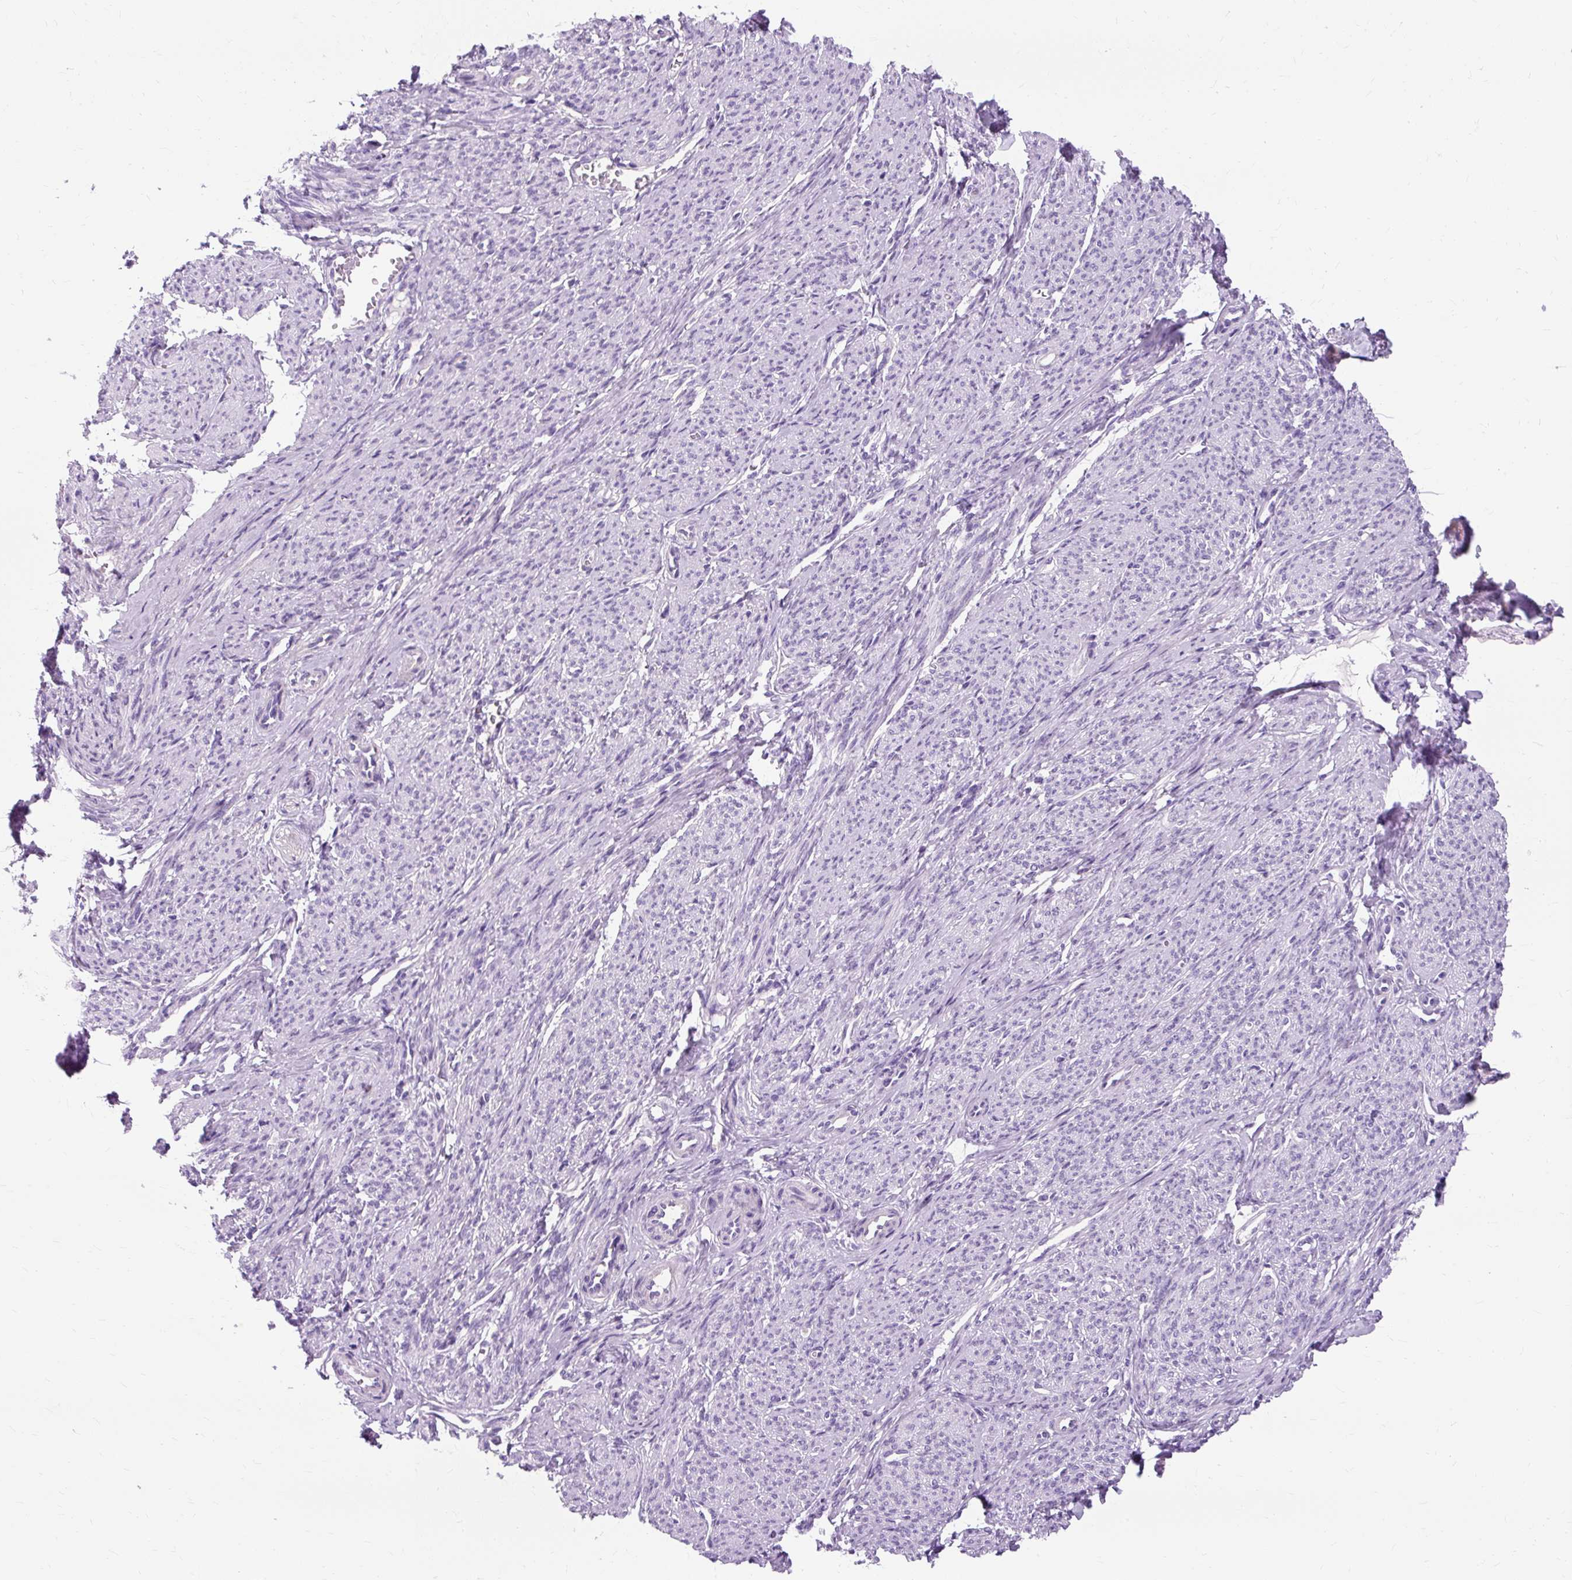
{"staining": {"intensity": "negative", "quantity": "none", "location": "none"}, "tissue": "smooth muscle", "cell_type": "Smooth muscle cells", "image_type": "normal", "snomed": [{"axis": "morphology", "description": "Normal tissue, NOS"}, {"axis": "topography", "description": "Smooth muscle"}], "caption": "IHC image of benign smooth muscle stained for a protein (brown), which displays no positivity in smooth muscle cells.", "gene": "TMEM89", "patient": {"sex": "female", "age": 65}}